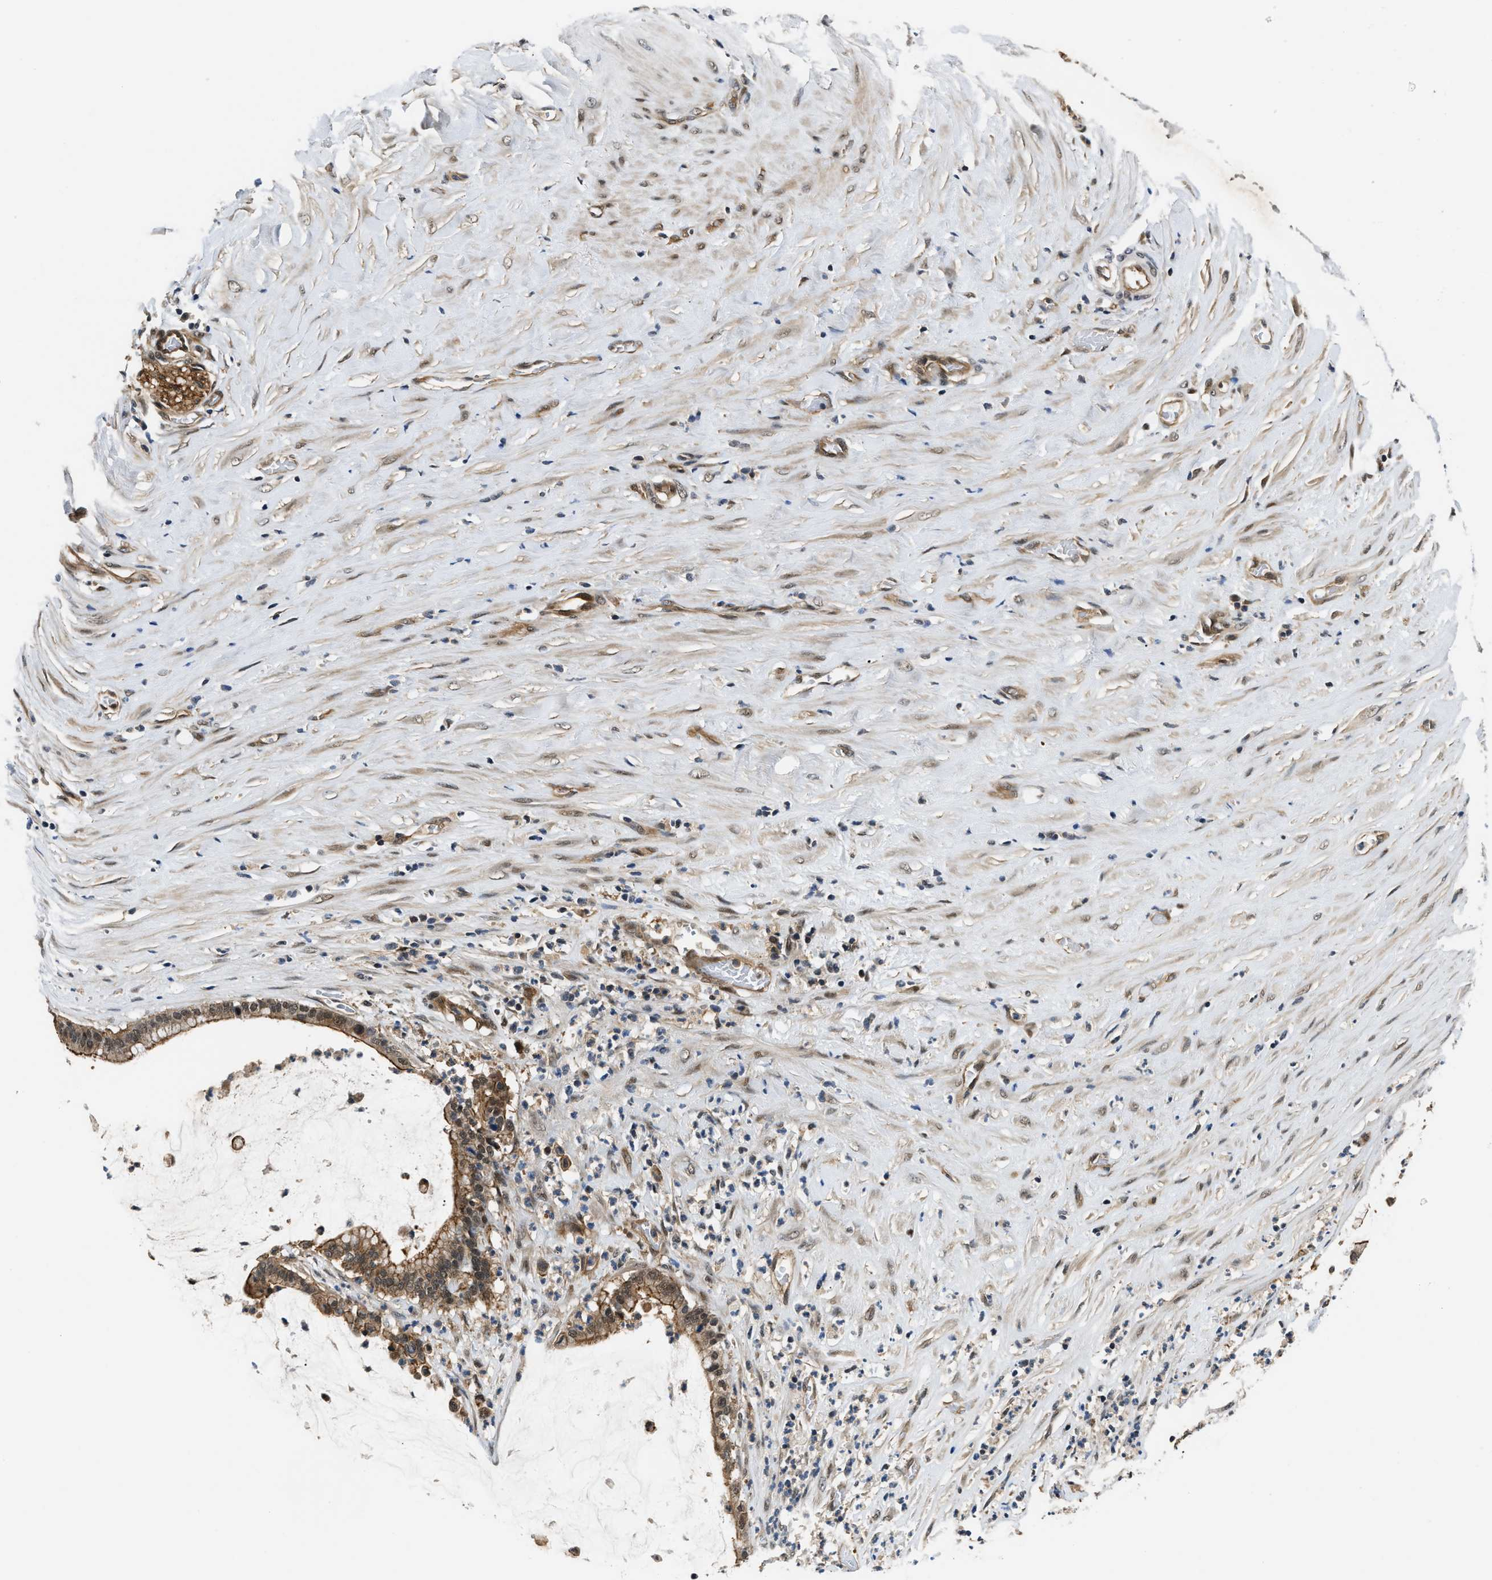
{"staining": {"intensity": "moderate", "quantity": ">75%", "location": "cytoplasmic/membranous"}, "tissue": "pancreatic cancer", "cell_type": "Tumor cells", "image_type": "cancer", "snomed": [{"axis": "morphology", "description": "Adenocarcinoma, NOS"}, {"axis": "topography", "description": "Pancreas"}], "caption": "The micrograph exhibits immunohistochemical staining of adenocarcinoma (pancreatic). There is moderate cytoplasmic/membranous positivity is identified in about >75% of tumor cells.", "gene": "COPS2", "patient": {"sex": "male", "age": 41}}